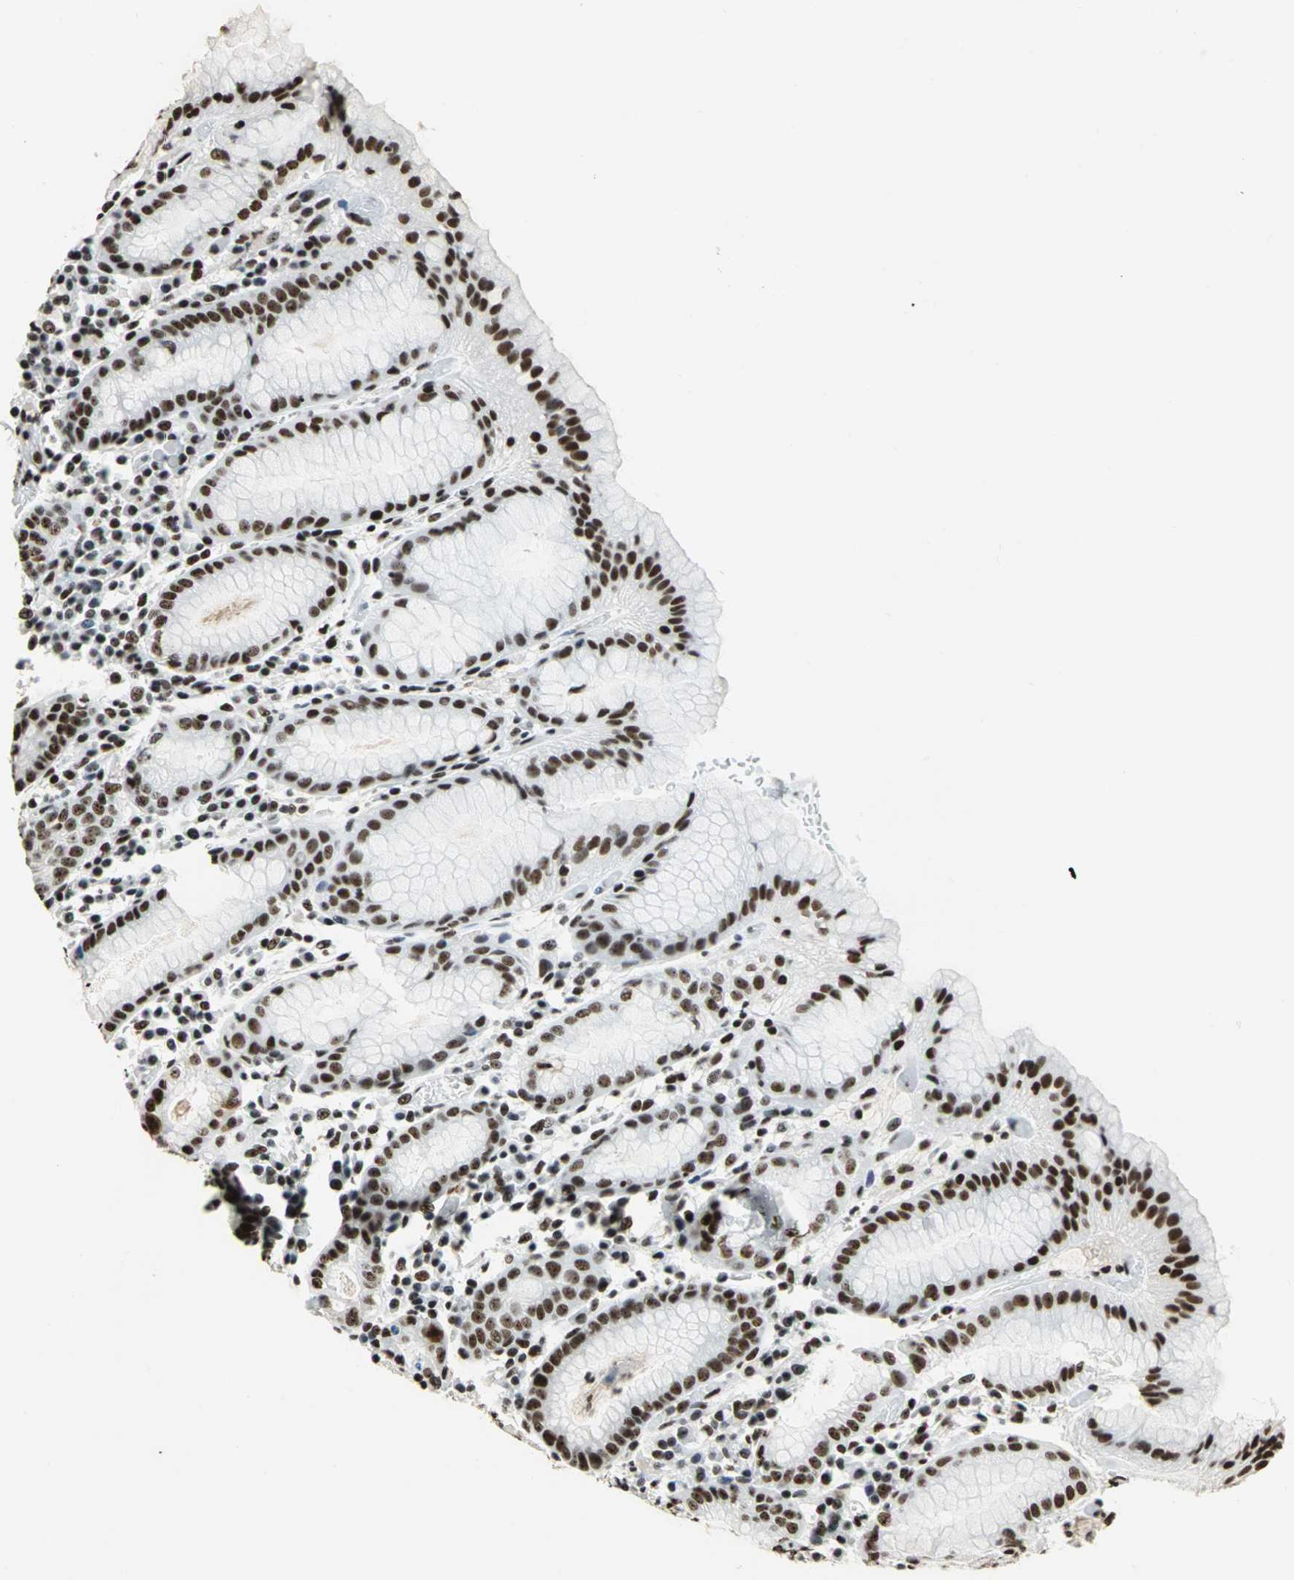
{"staining": {"intensity": "strong", "quantity": ">75%", "location": "nuclear"}, "tissue": "stomach", "cell_type": "Glandular cells", "image_type": "normal", "snomed": [{"axis": "morphology", "description": "Normal tissue, NOS"}, {"axis": "topography", "description": "Stomach"}, {"axis": "topography", "description": "Stomach, lower"}], "caption": "Stomach stained with DAB IHC demonstrates high levels of strong nuclear staining in about >75% of glandular cells.", "gene": "UBTF", "patient": {"sex": "female", "age": 75}}